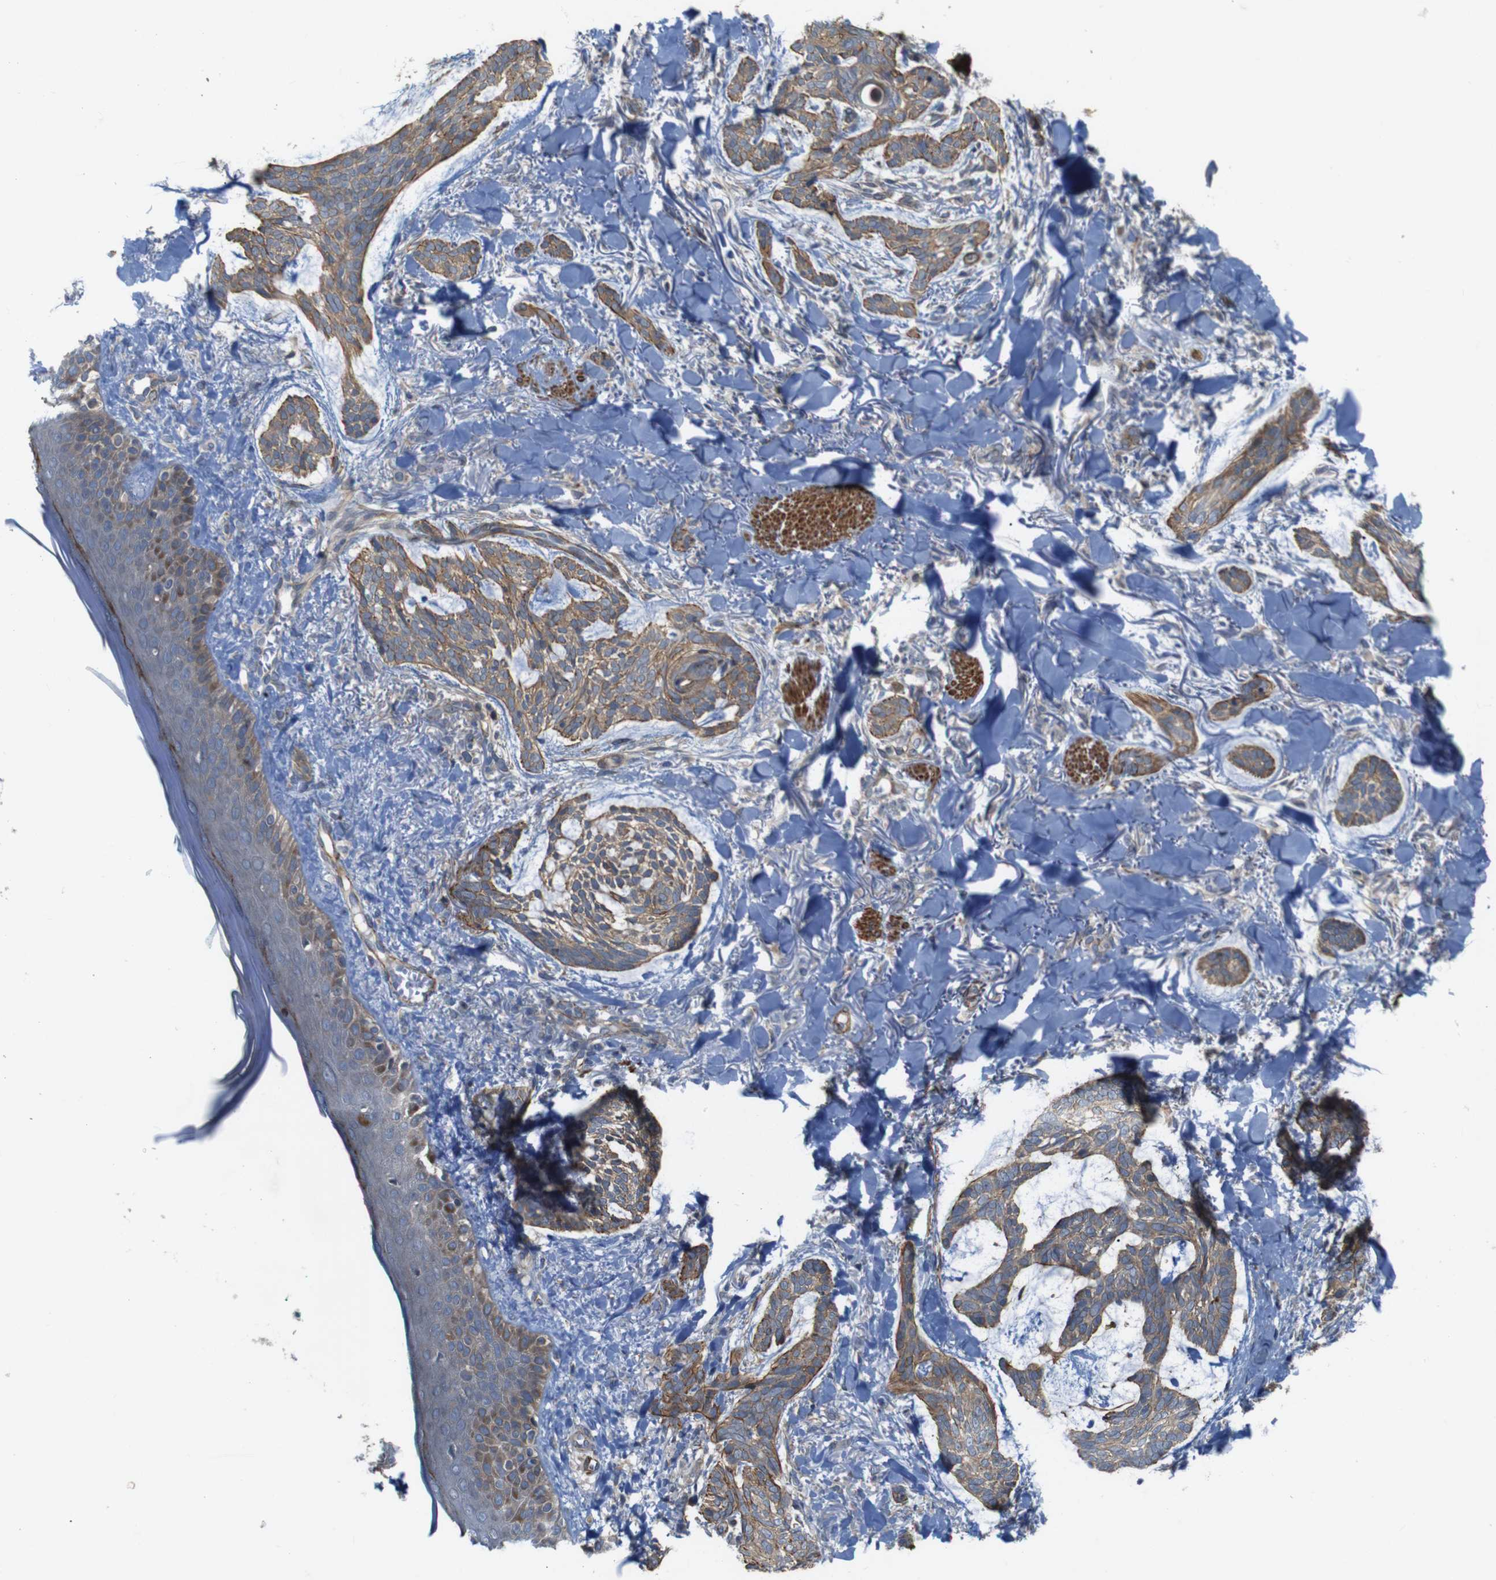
{"staining": {"intensity": "moderate", "quantity": ">75%", "location": "cytoplasmic/membranous"}, "tissue": "skin cancer", "cell_type": "Tumor cells", "image_type": "cancer", "snomed": [{"axis": "morphology", "description": "Basal cell carcinoma"}, {"axis": "topography", "description": "Skin"}], "caption": "Immunohistochemistry (IHC) (DAB (3,3'-diaminobenzidine)) staining of skin cancer demonstrates moderate cytoplasmic/membranous protein expression in about >75% of tumor cells.", "gene": "GGT7", "patient": {"sex": "male", "age": 43}}